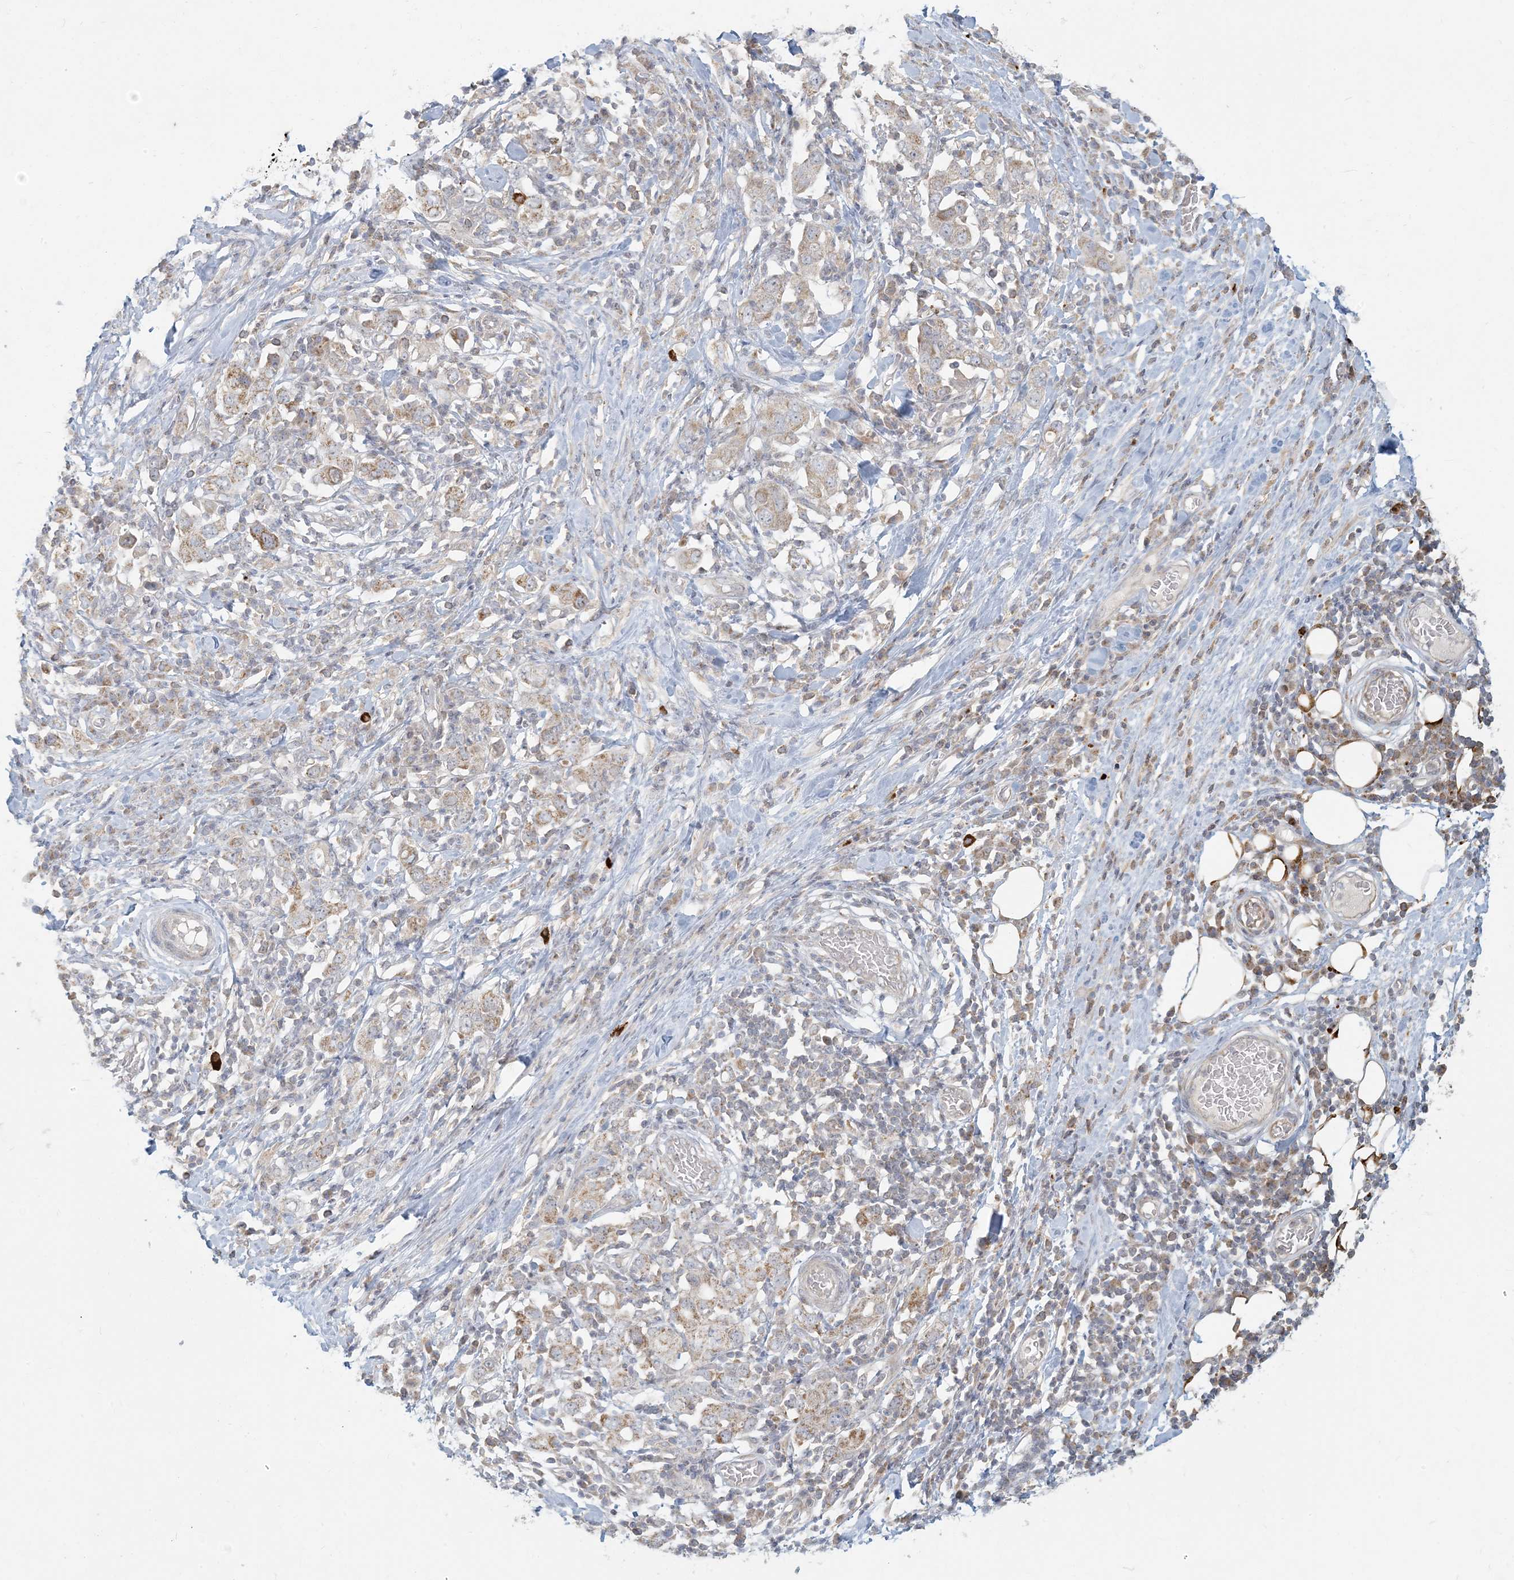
{"staining": {"intensity": "weak", "quantity": "25%-75%", "location": "cytoplasmic/membranous"}, "tissue": "stomach cancer", "cell_type": "Tumor cells", "image_type": "cancer", "snomed": [{"axis": "morphology", "description": "Adenocarcinoma, NOS"}, {"axis": "topography", "description": "Stomach, upper"}], "caption": "Immunohistochemistry of stomach cancer (adenocarcinoma) shows low levels of weak cytoplasmic/membranous staining in approximately 25%-75% of tumor cells.", "gene": "MCAT", "patient": {"sex": "male", "age": 62}}